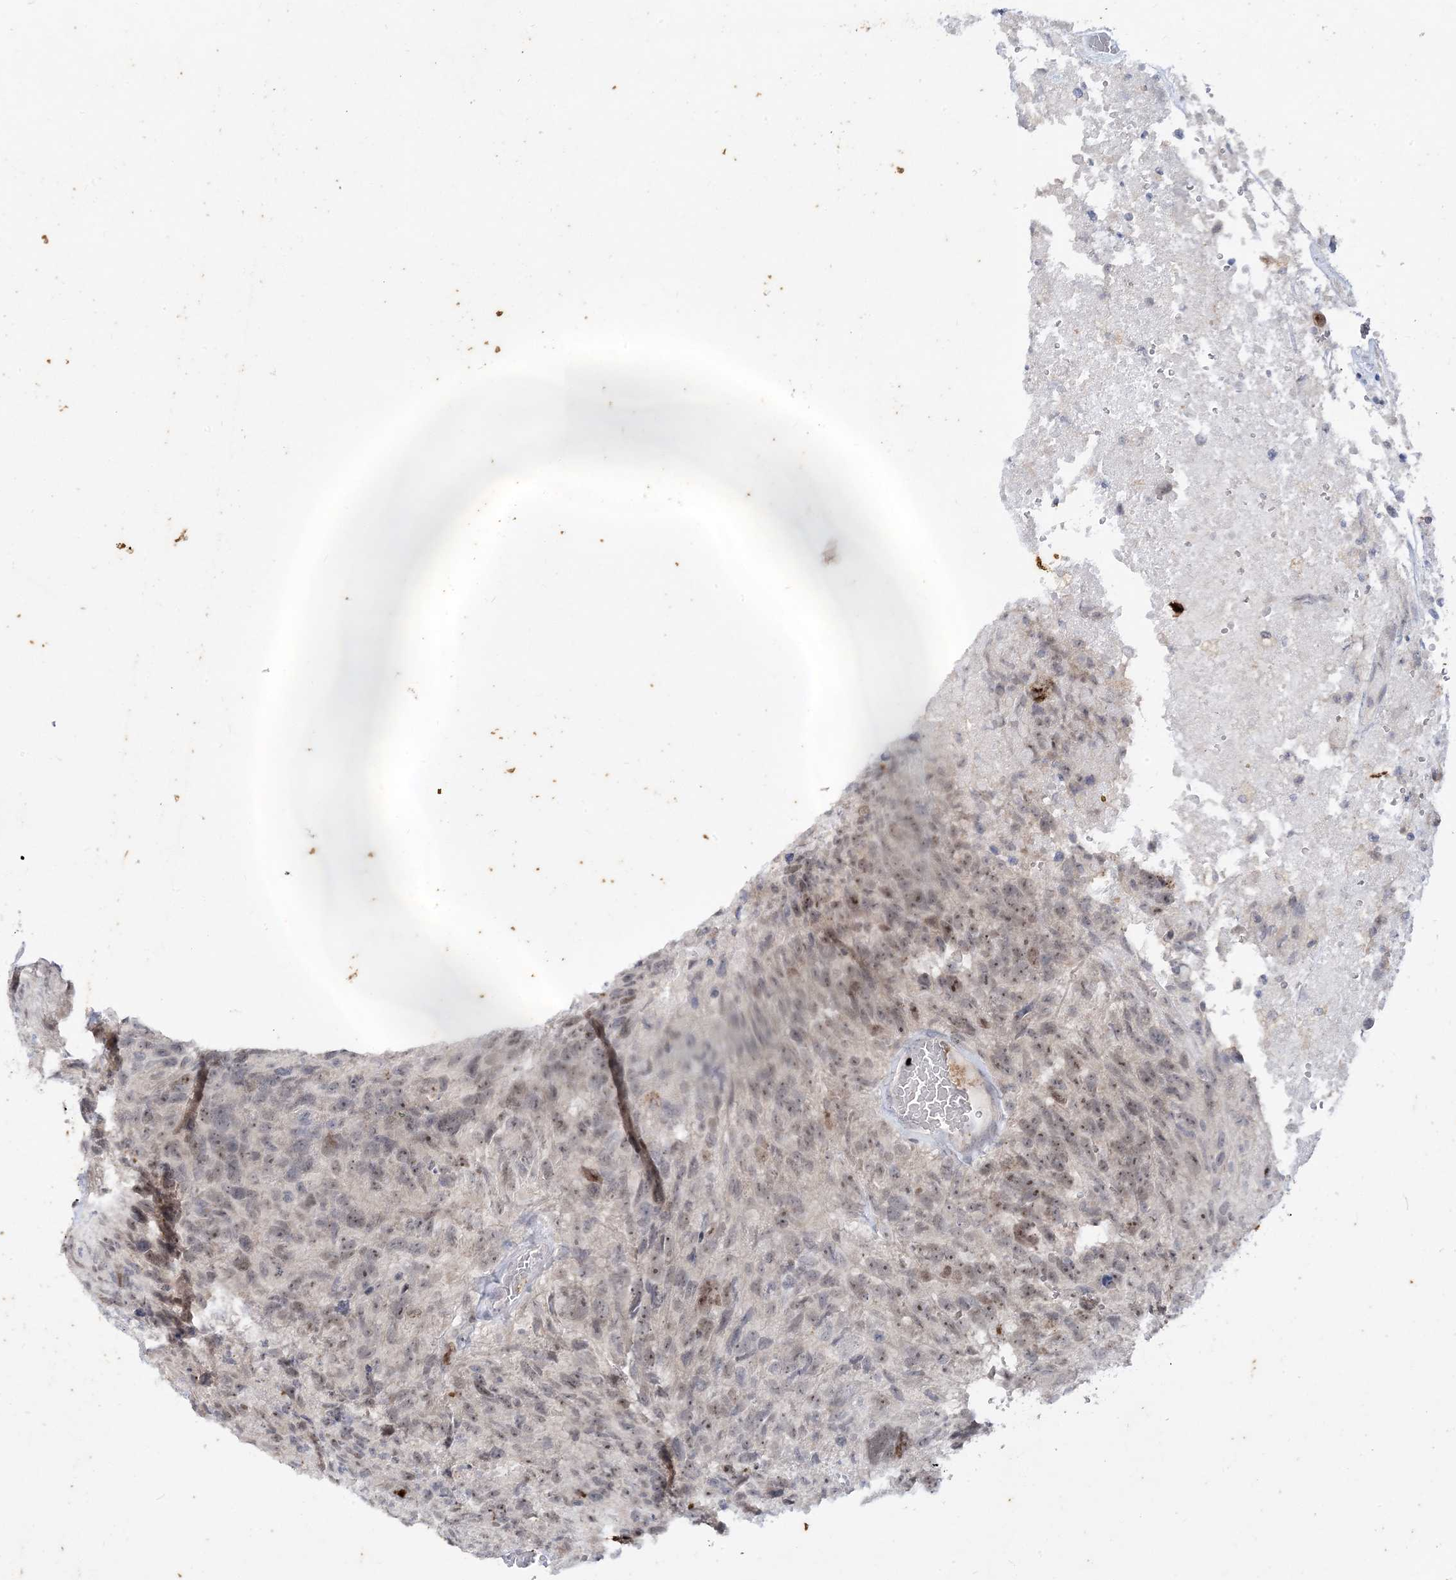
{"staining": {"intensity": "weak", "quantity": ">75%", "location": "nuclear"}, "tissue": "glioma", "cell_type": "Tumor cells", "image_type": "cancer", "snomed": [{"axis": "morphology", "description": "Glioma, malignant, High grade"}, {"axis": "topography", "description": "Brain"}], "caption": "Protein staining demonstrates weak nuclear staining in about >75% of tumor cells in malignant glioma (high-grade).", "gene": "LEXM", "patient": {"sex": "male", "age": 69}}